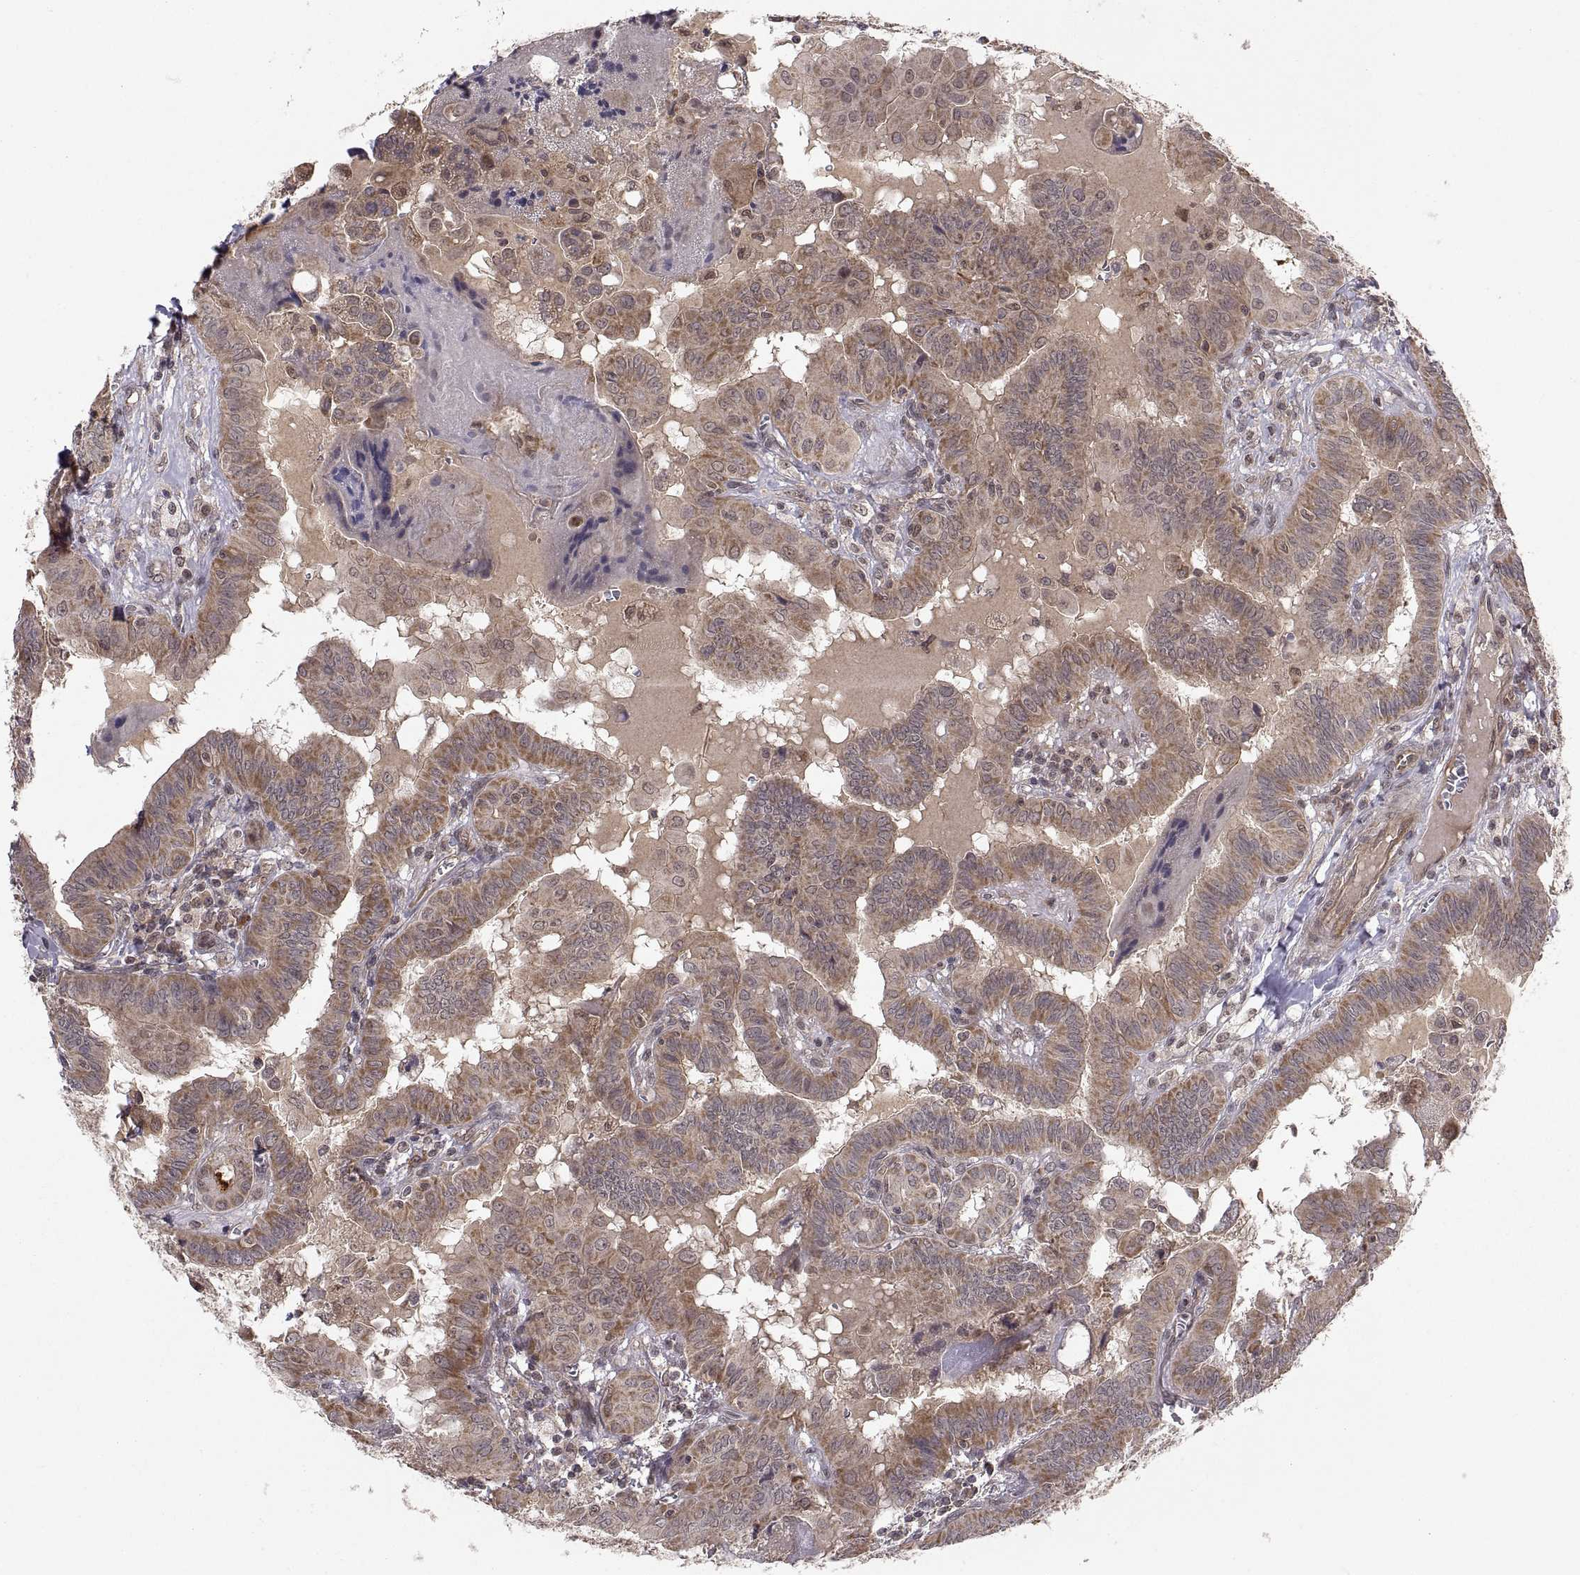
{"staining": {"intensity": "moderate", "quantity": "25%-75%", "location": "cytoplasmic/membranous"}, "tissue": "thyroid cancer", "cell_type": "Tumor cells", "image_type": "cancer", "snomed": [{"axis": "morphology", "description": "Papillary adenocarcinoma, NOS"}, {"axis": "topography", "description": "Thyroid gland"}], "caption": "DAB (3,3'-diaminobenzidine) immunohistochemical staining of thyroid cancer (papillary adenocarcinoma) shows moderate cytoplasmic/membranous protein positivity in approximately 25%-75% of tumor cells.", "gene": "ABL2", "patient": {"sex": "female", "age": 37}}